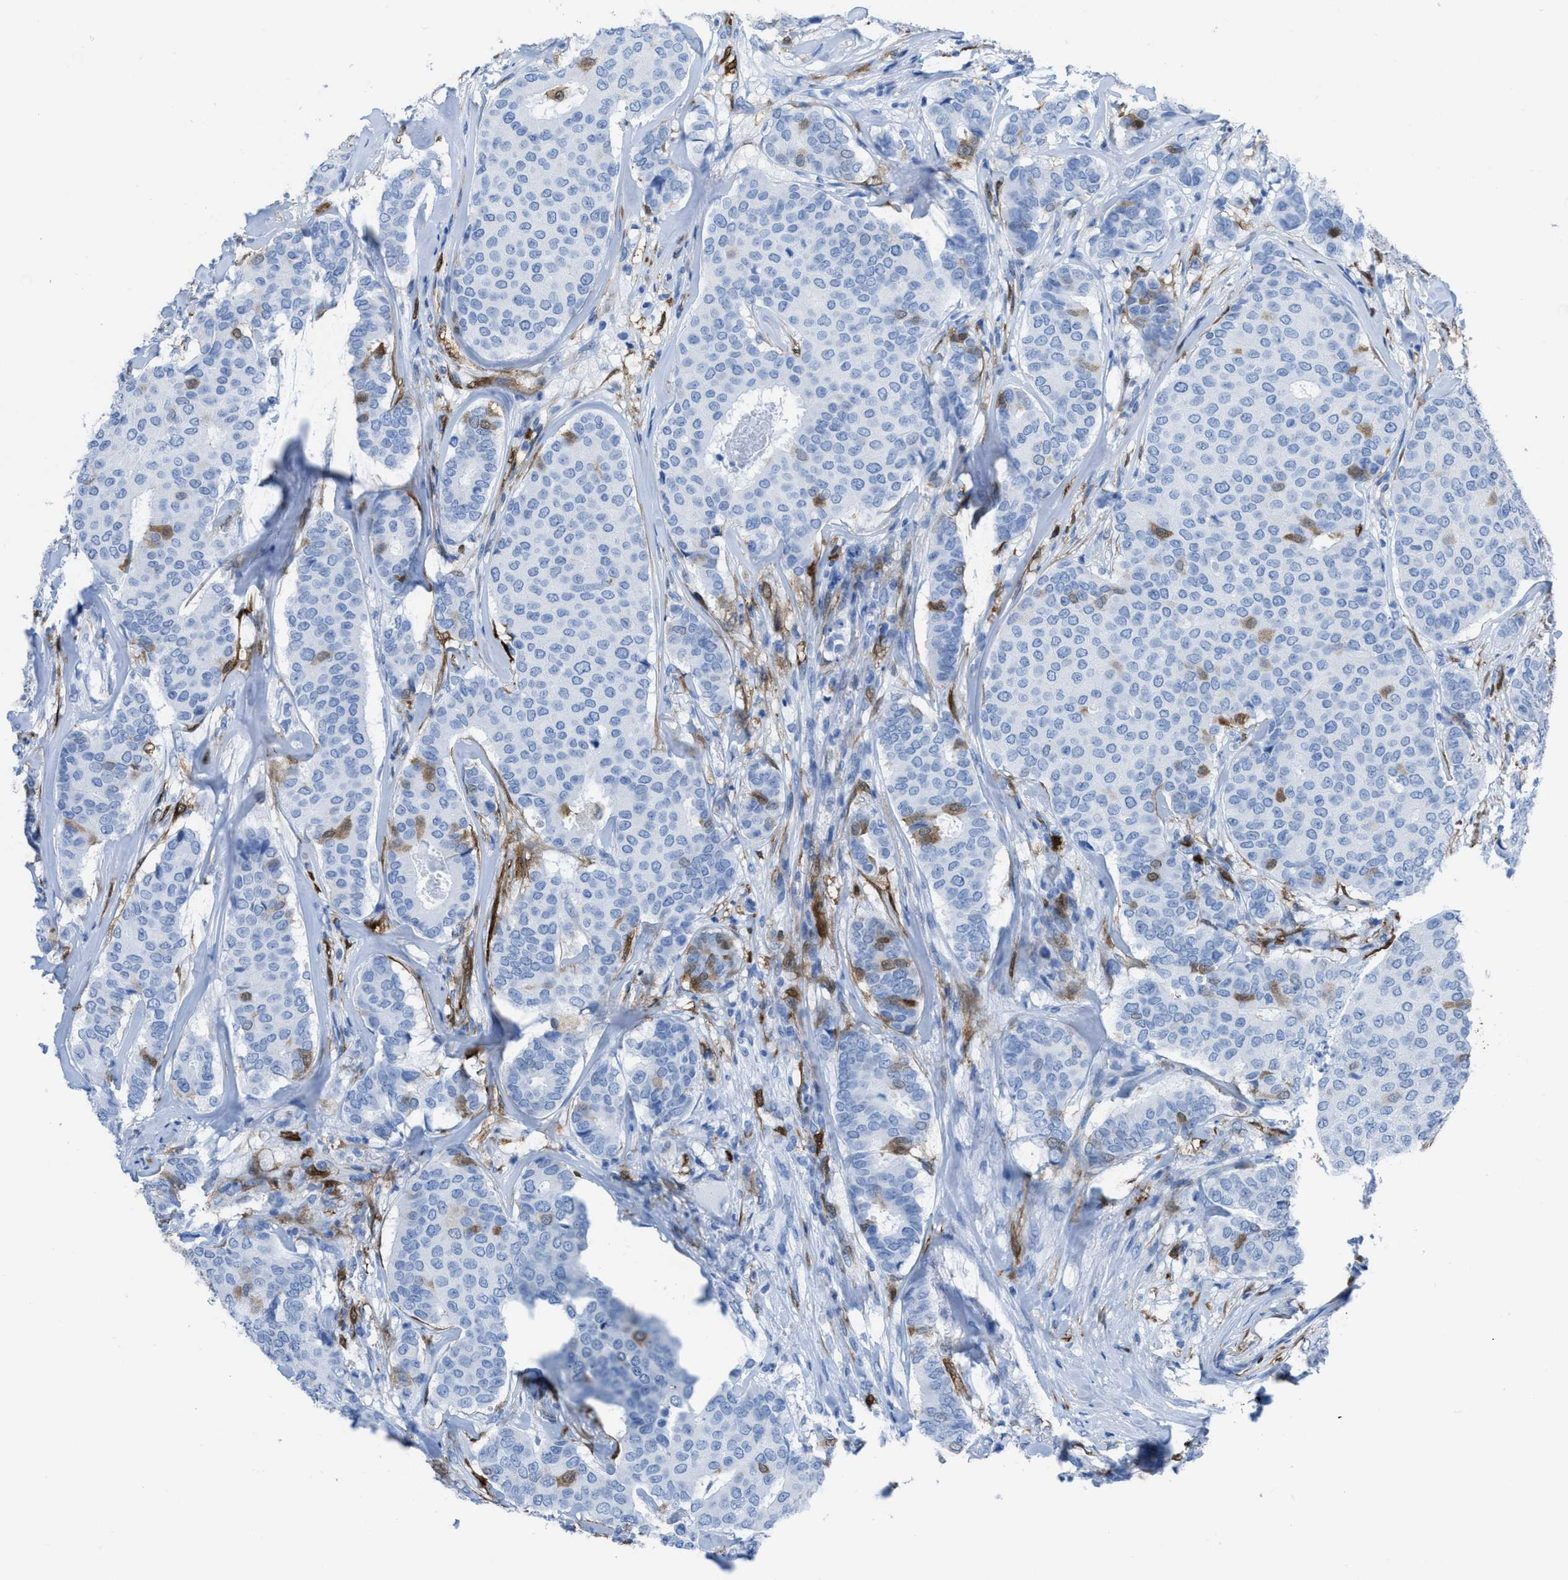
{"staining": {"intensity": "moderate", "quantity": "<25%", "location": "cytoplasmic/membranous"}, "tissue": "breast cancer", "cell_type": "Tumor cells", "image_type": "cancer", "snomed": [{"axis": "morphology", "description": "Duct carcinoma"}, {"axis": "topography", "description": "Breast"}], "caption": "The micrograph shows immunohistochemical staining of breast infiltrating ductal carcinoma. There is moderate cytoplasmic/membranous positivity is present in about <25% of tumor cells.", "gene": "CDKN2A", "patient": {"sex": "female", "age": 75}}